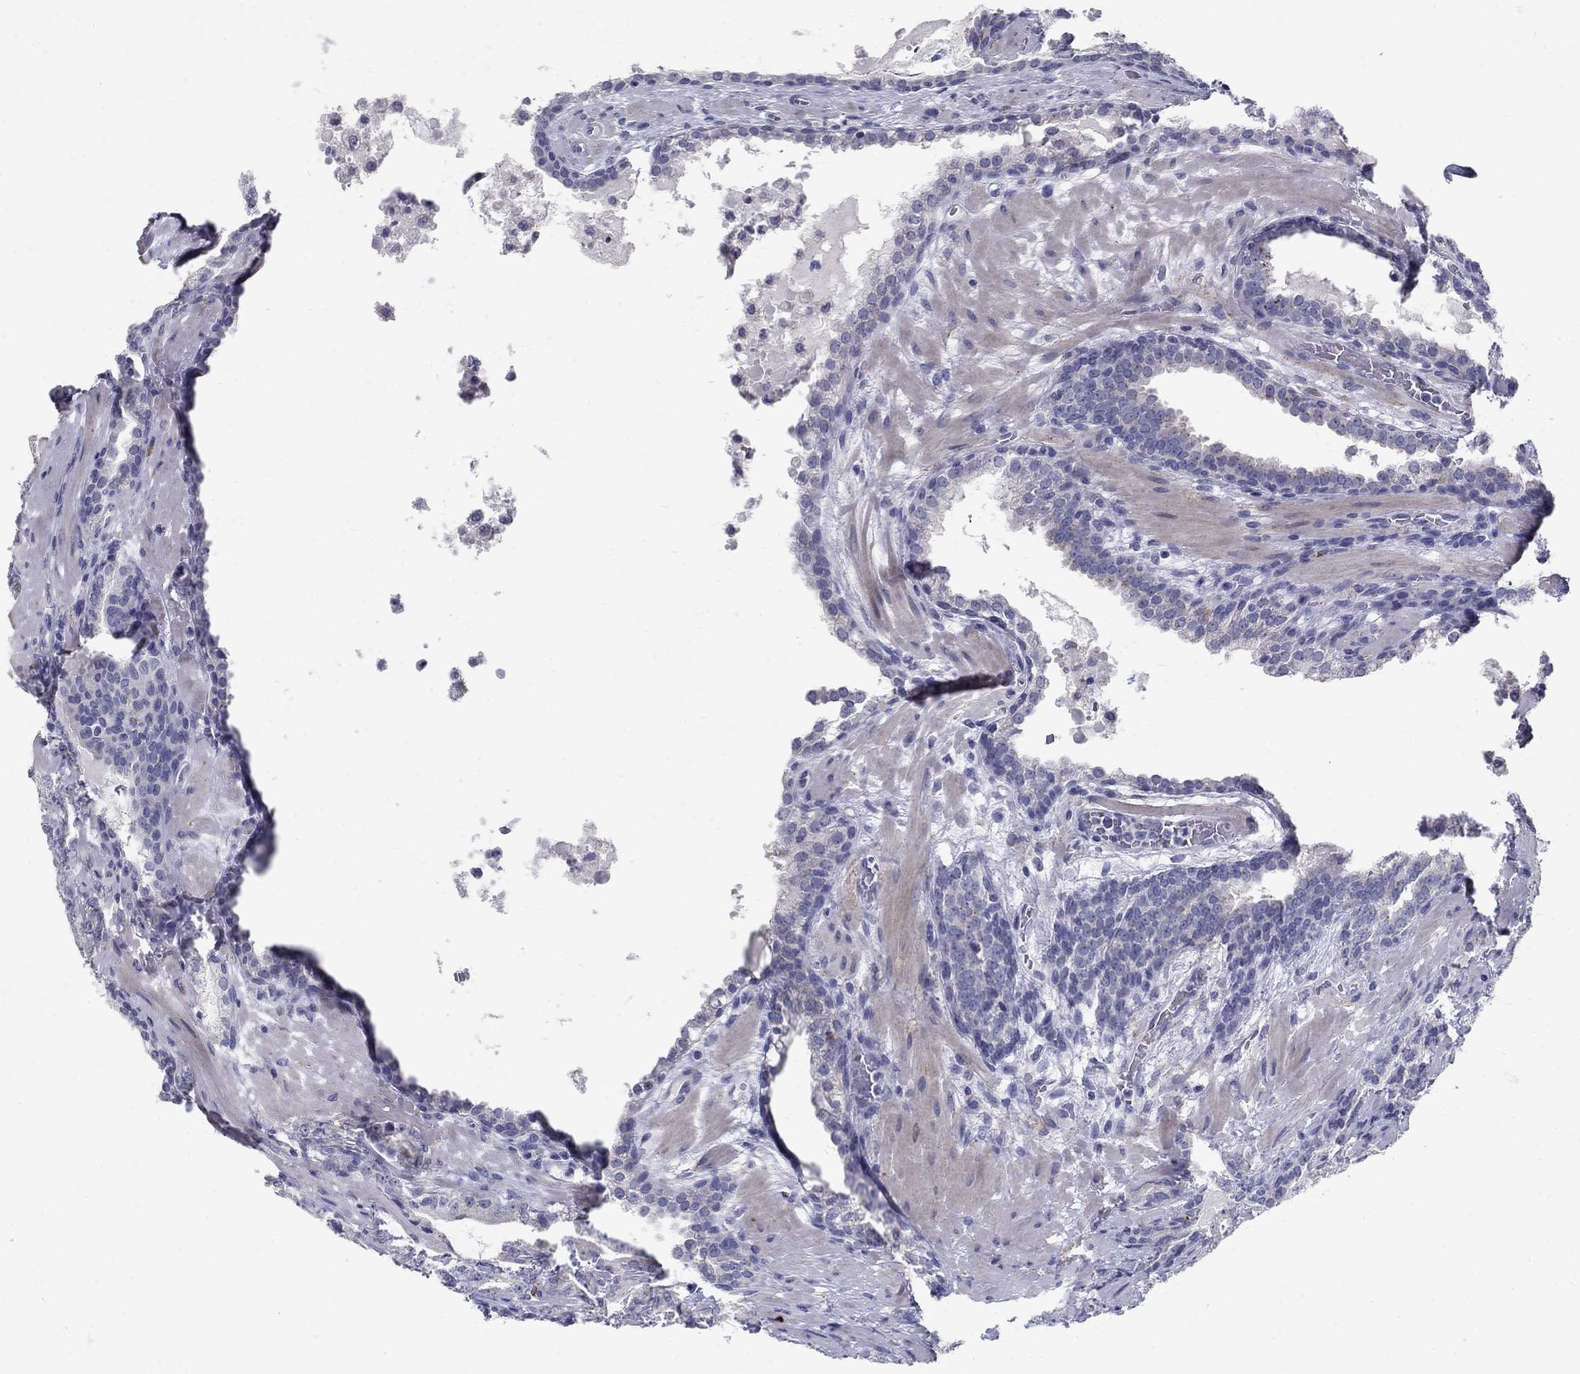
{"staining": {"intensity": "negative", "quantity": "none", "location": "none"}, "tissue": "prostate cancer", "cell_type": "Tumor cells", "image_type": "cancer", "snomed": [{"axis": "morphology", "description": "Adenocarcinoma, NOS"}, {"axis": "topography", "description": "Prostate"}], "caption": "Immunohistochemistry image of neoplastic tissue: human prostate cancer stained with DAB exhibits no significant protein expression in tumor cells.", "gene": "TP53TG5", "patient": {"sex": "male", "age": 69}}